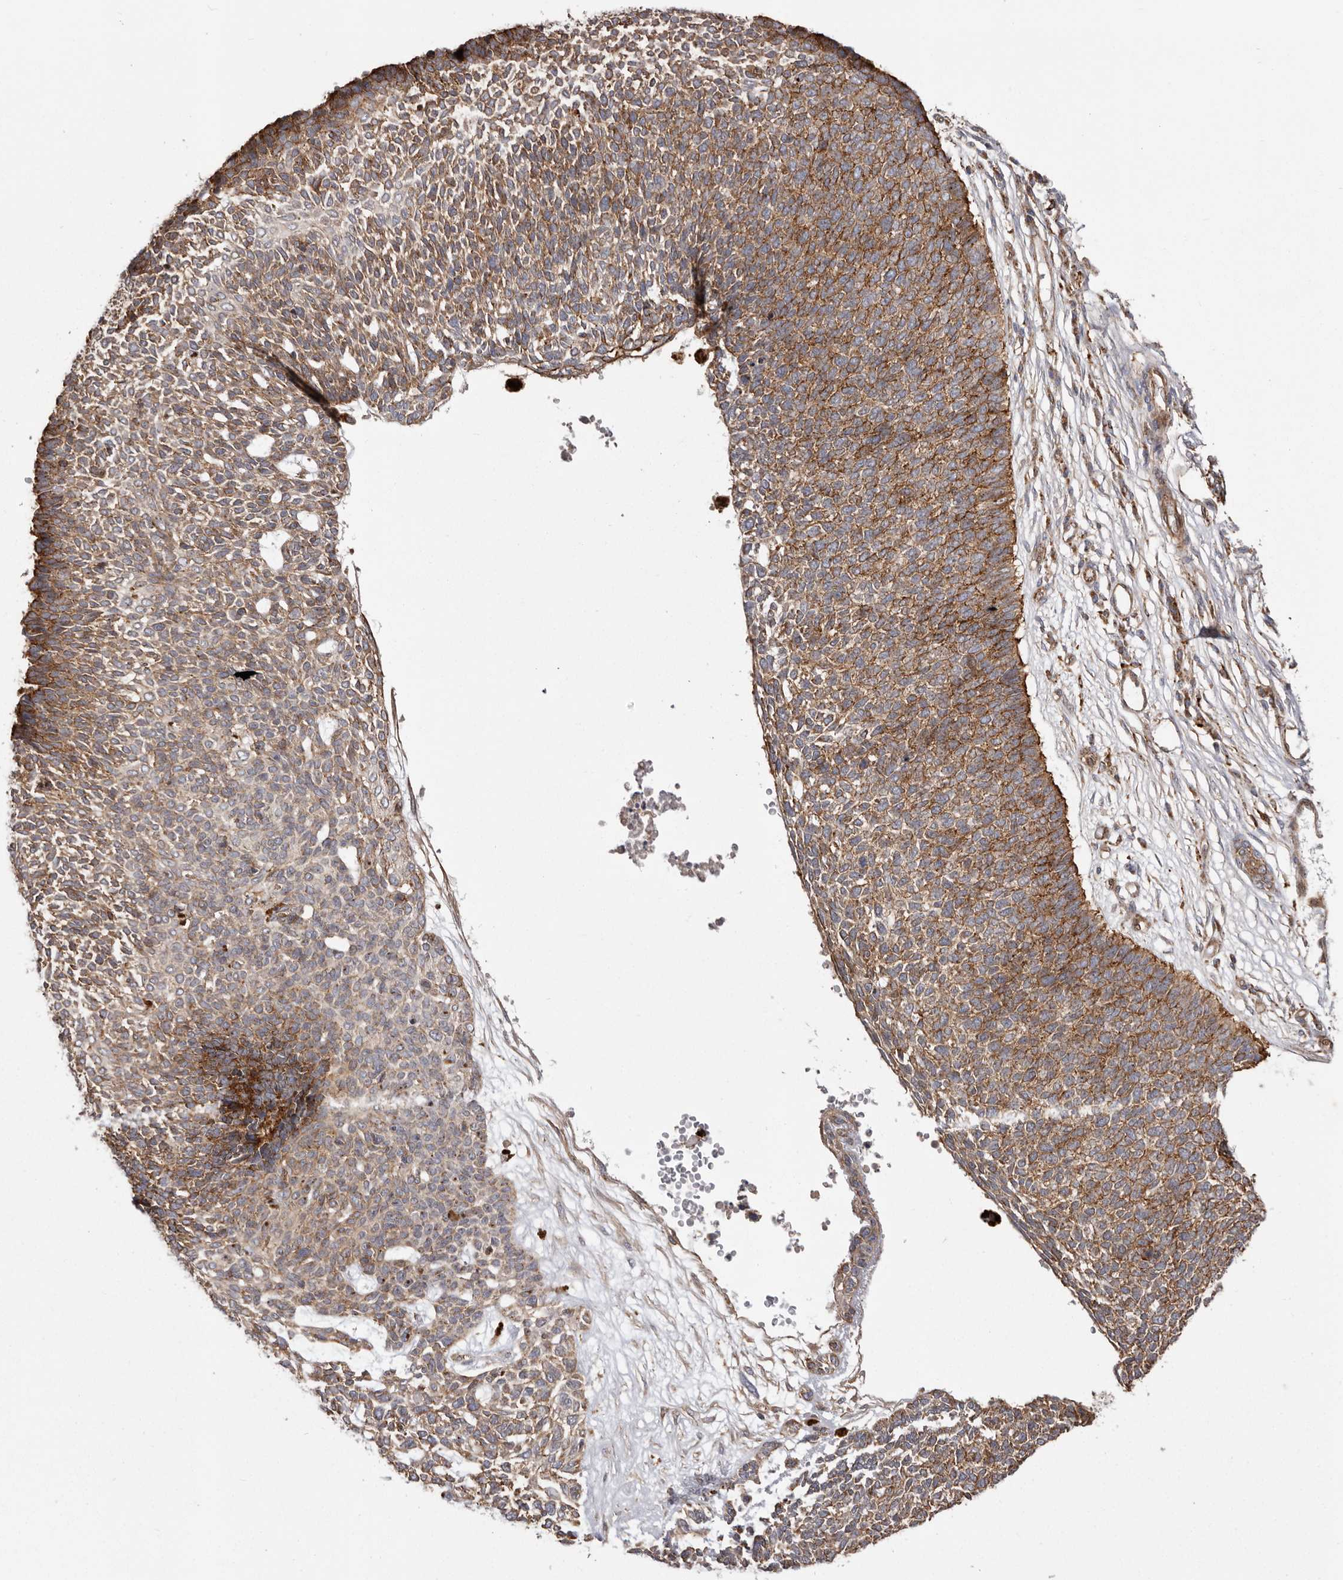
{"staining": {"intensity": "moderate", "quantity": ">75%", "location": "cytoplasmic/membranous"}, "tissue": "skin cancer", "cell_type": "Tumor cells", "image_type": "cancer", "snomed": [{"axis": "morphology", "description": "Basal cell carcinoma"}, {"axis": "topography", "description": "Skin"}], "caption": "Protein expression by IHC demonstrates moderate cytoplasmic/membranous positivity in about >75% of tumor cells in skin cancer (basal cell carcinoma).", "gene": "NUP43", "patient": {"sex": "female", "age": 84}}